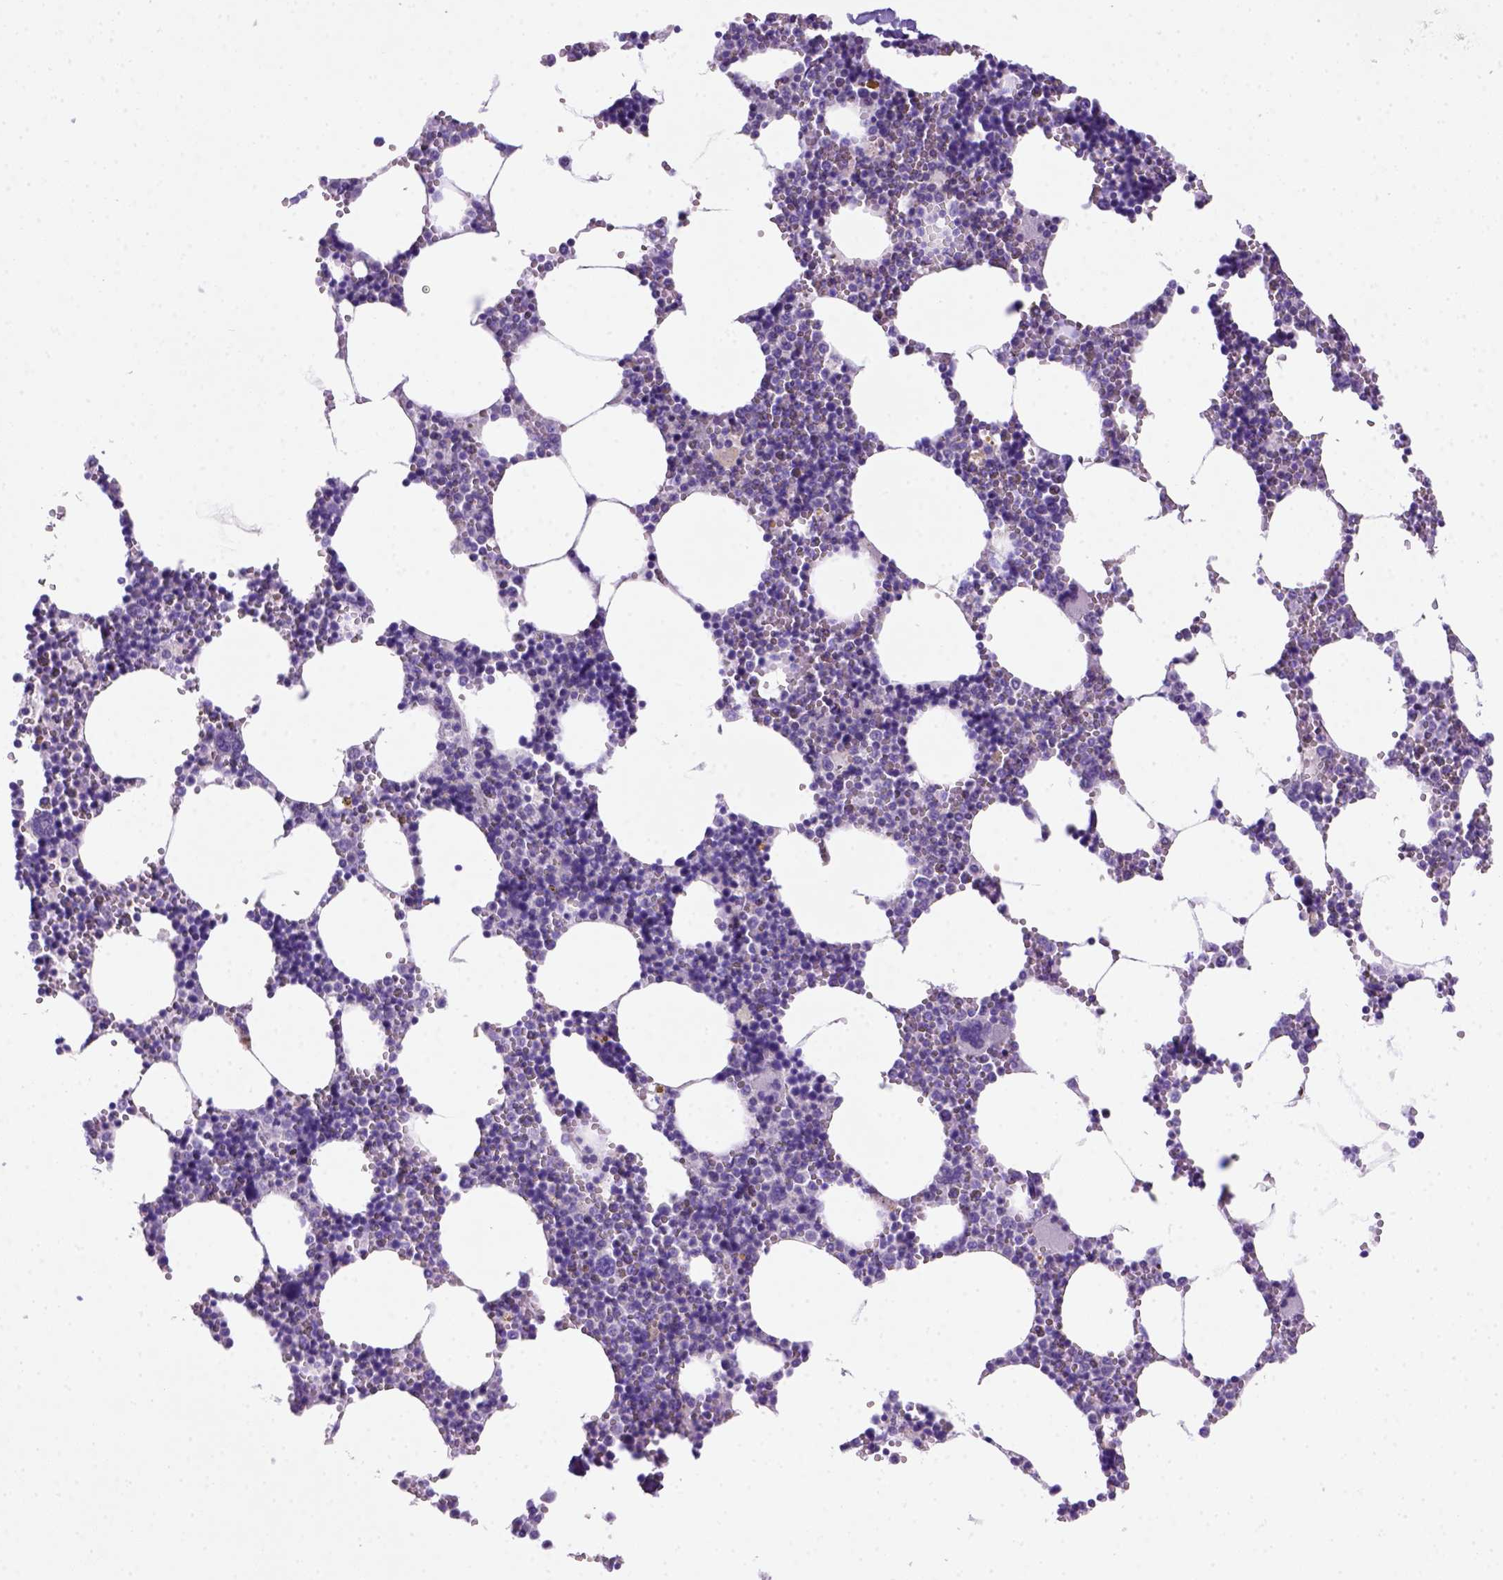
{"staining": {"intensity": "moderate", "quantity": "<25%", "location": "nuclear"}, "tissue": "bone marrow", "cell_type": "Hematopoietic cells", "image_type": "normal", "snomed": [{"axis": "morphology", "description": "Normal tissue, NOS"}, {"axis": "topography", "description": "Bone marrow"}], "caption": "Hematopoietic cells demonstrate low levels of moderate nuclear expression in about <25% of cells in unremarkable human bone marrow. Nuclei are stained in blue.", "gene": "MGMT", "patient": {"sex": "male", "age": 54}}